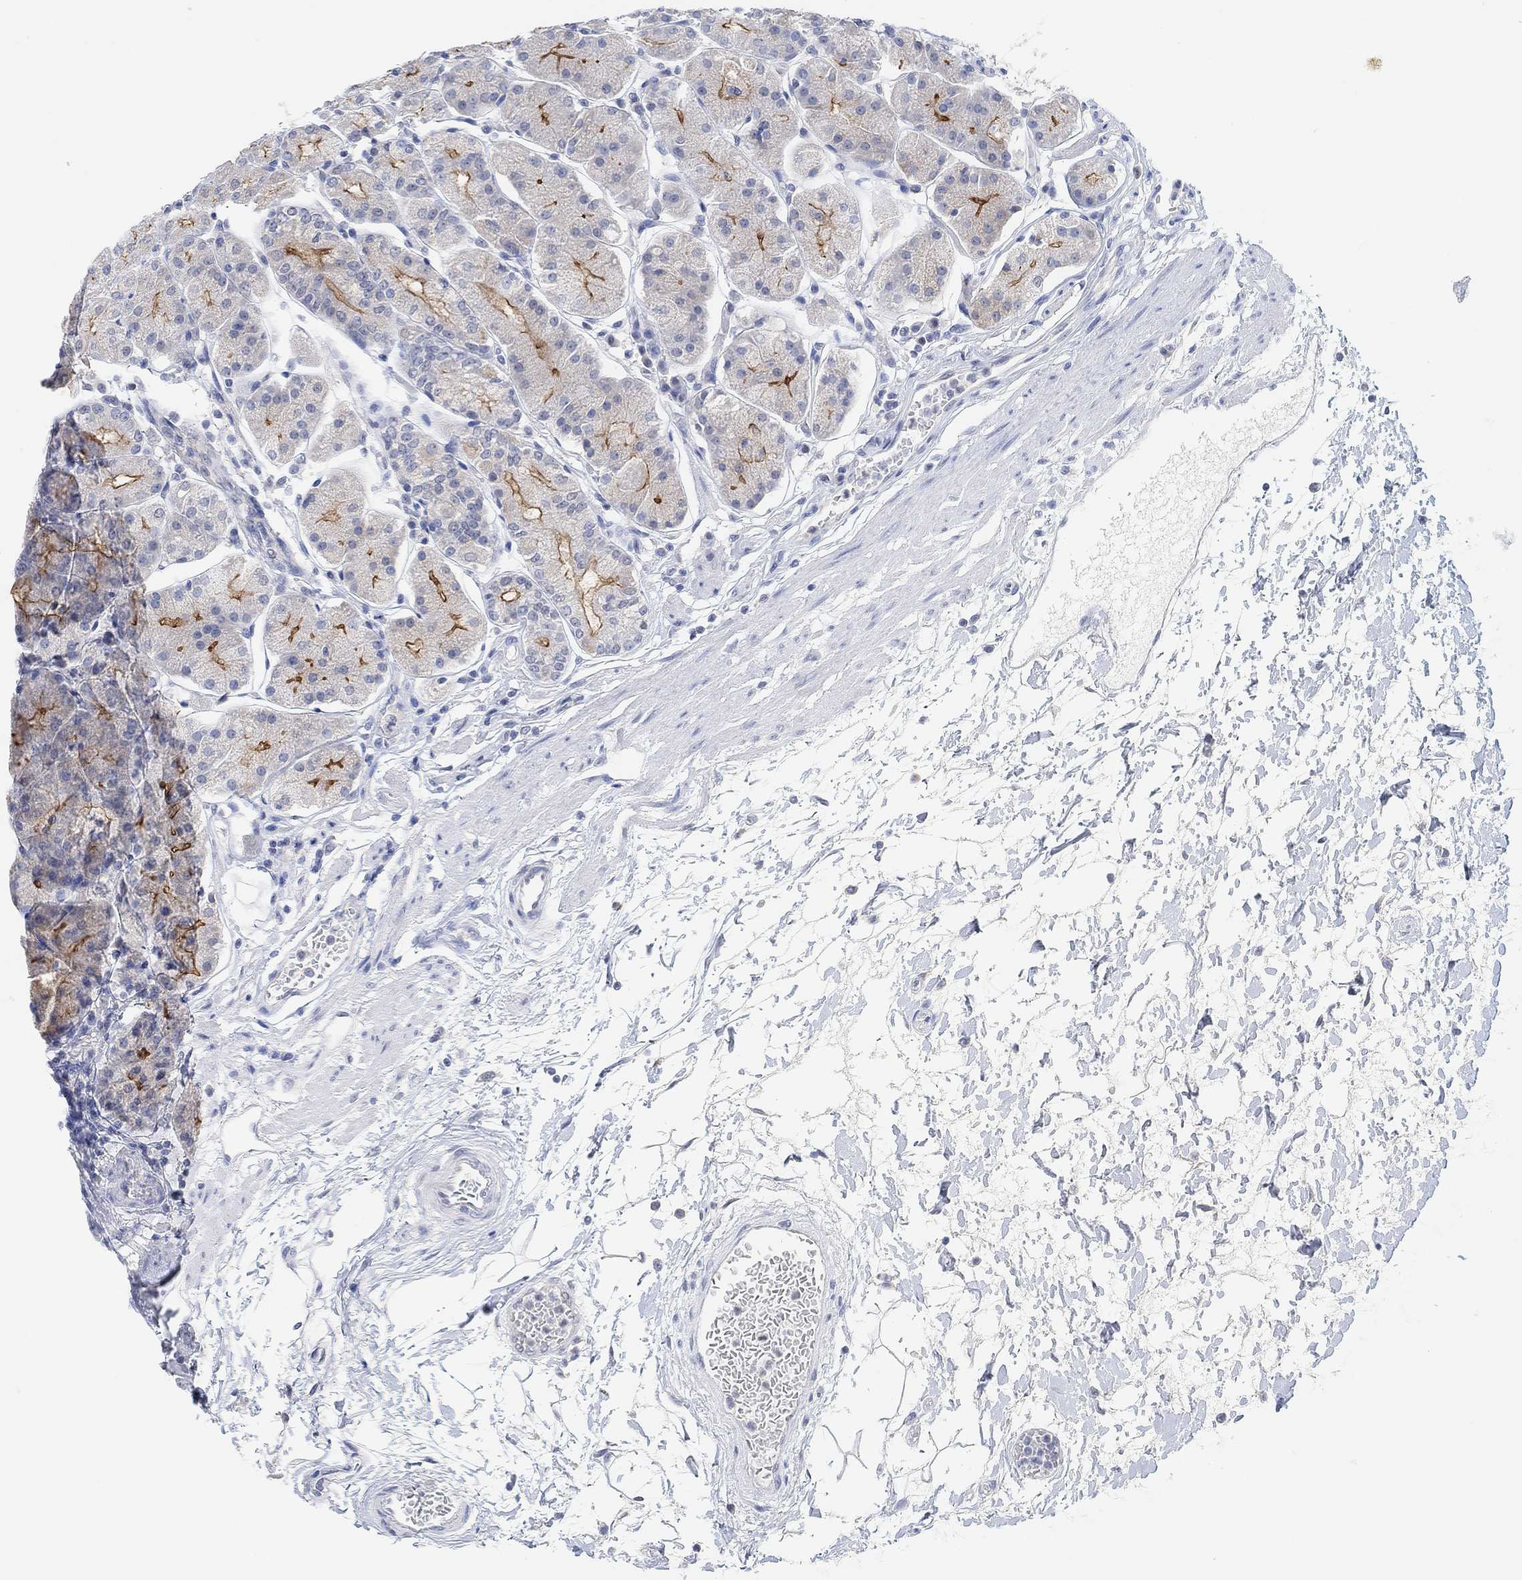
{"staining": {"intensity": "moderate", "quantity": "25%-75%", "location": "cytoplasmic/membranous"}, "tissue": "stomach", "cell_type": "Glandular cells", "image_type": "normal", "snomed": [{"axis": "morphology", "description": "Normal tissue, NOS"}, {"axis": "topography", "description": "Stomach"}], "caption": "Protein expression analysis of benign stomach displays moderate cytoplasmic/membranous positivity in approximately 25%-75% of glandular cells.", "gene": "MUC1", "patient": {"sex": "male", "age": 54}}